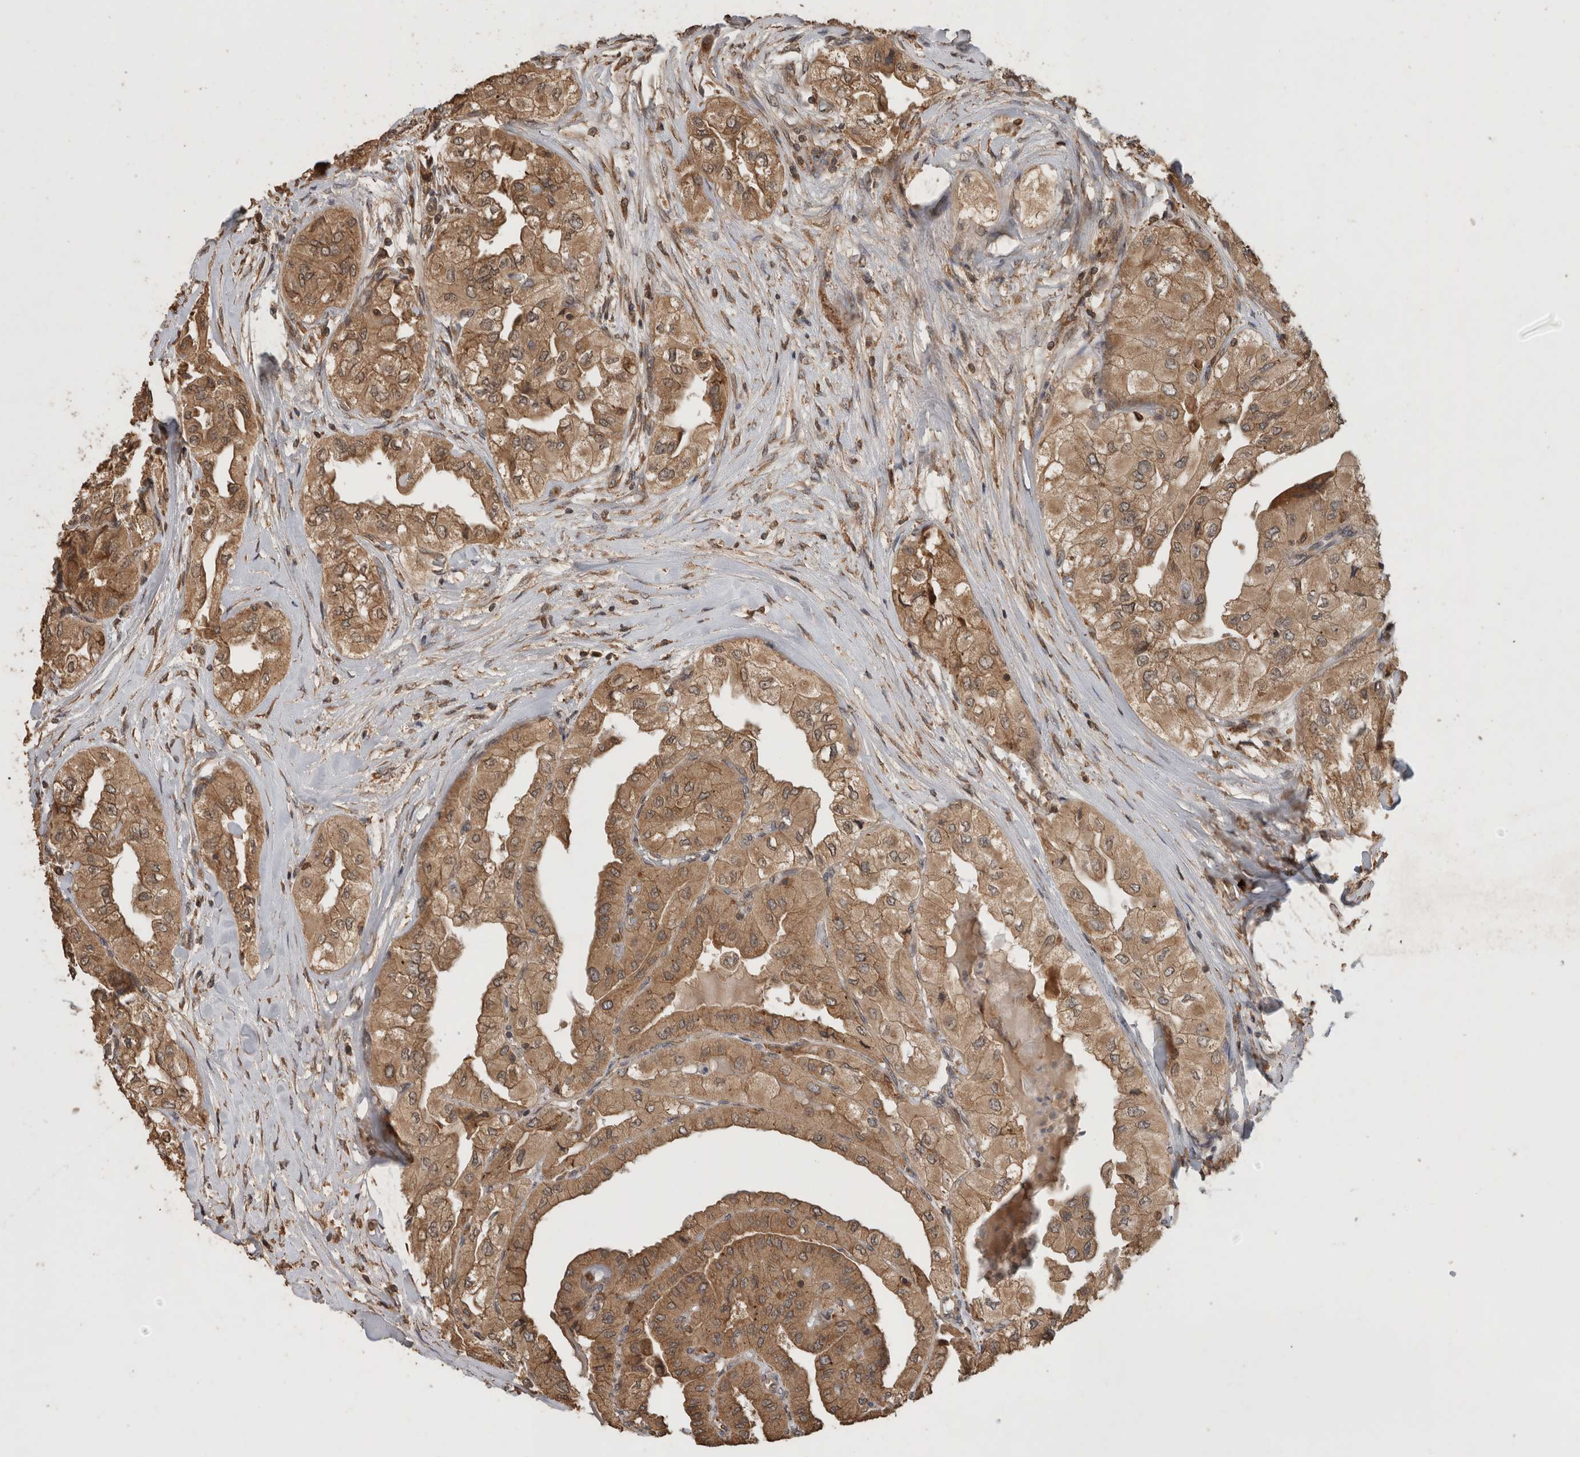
{"staining": {"intensity": "moderate", "quantity": ">75%", "location": "cytoplasmic/membranous"}, "tissue": "thyroid cancer", "cell_type": "Tumor cells", "image_type": "cancer", "snomed": [{"axis": "morphology", "description": "Papillary adenocarcinoma, NOS"}, {"axis": "topography", "description": "Thyroid gland"}], "caption": "Immunohistochemical staining of thyroid cancer demonstrates medium levels of moderate cytoplasmic/membranous protein expression in approximately >75% of tumor cells.", "gene": "OTUD7B", "patient": {"sex": "female", "age": 59}}